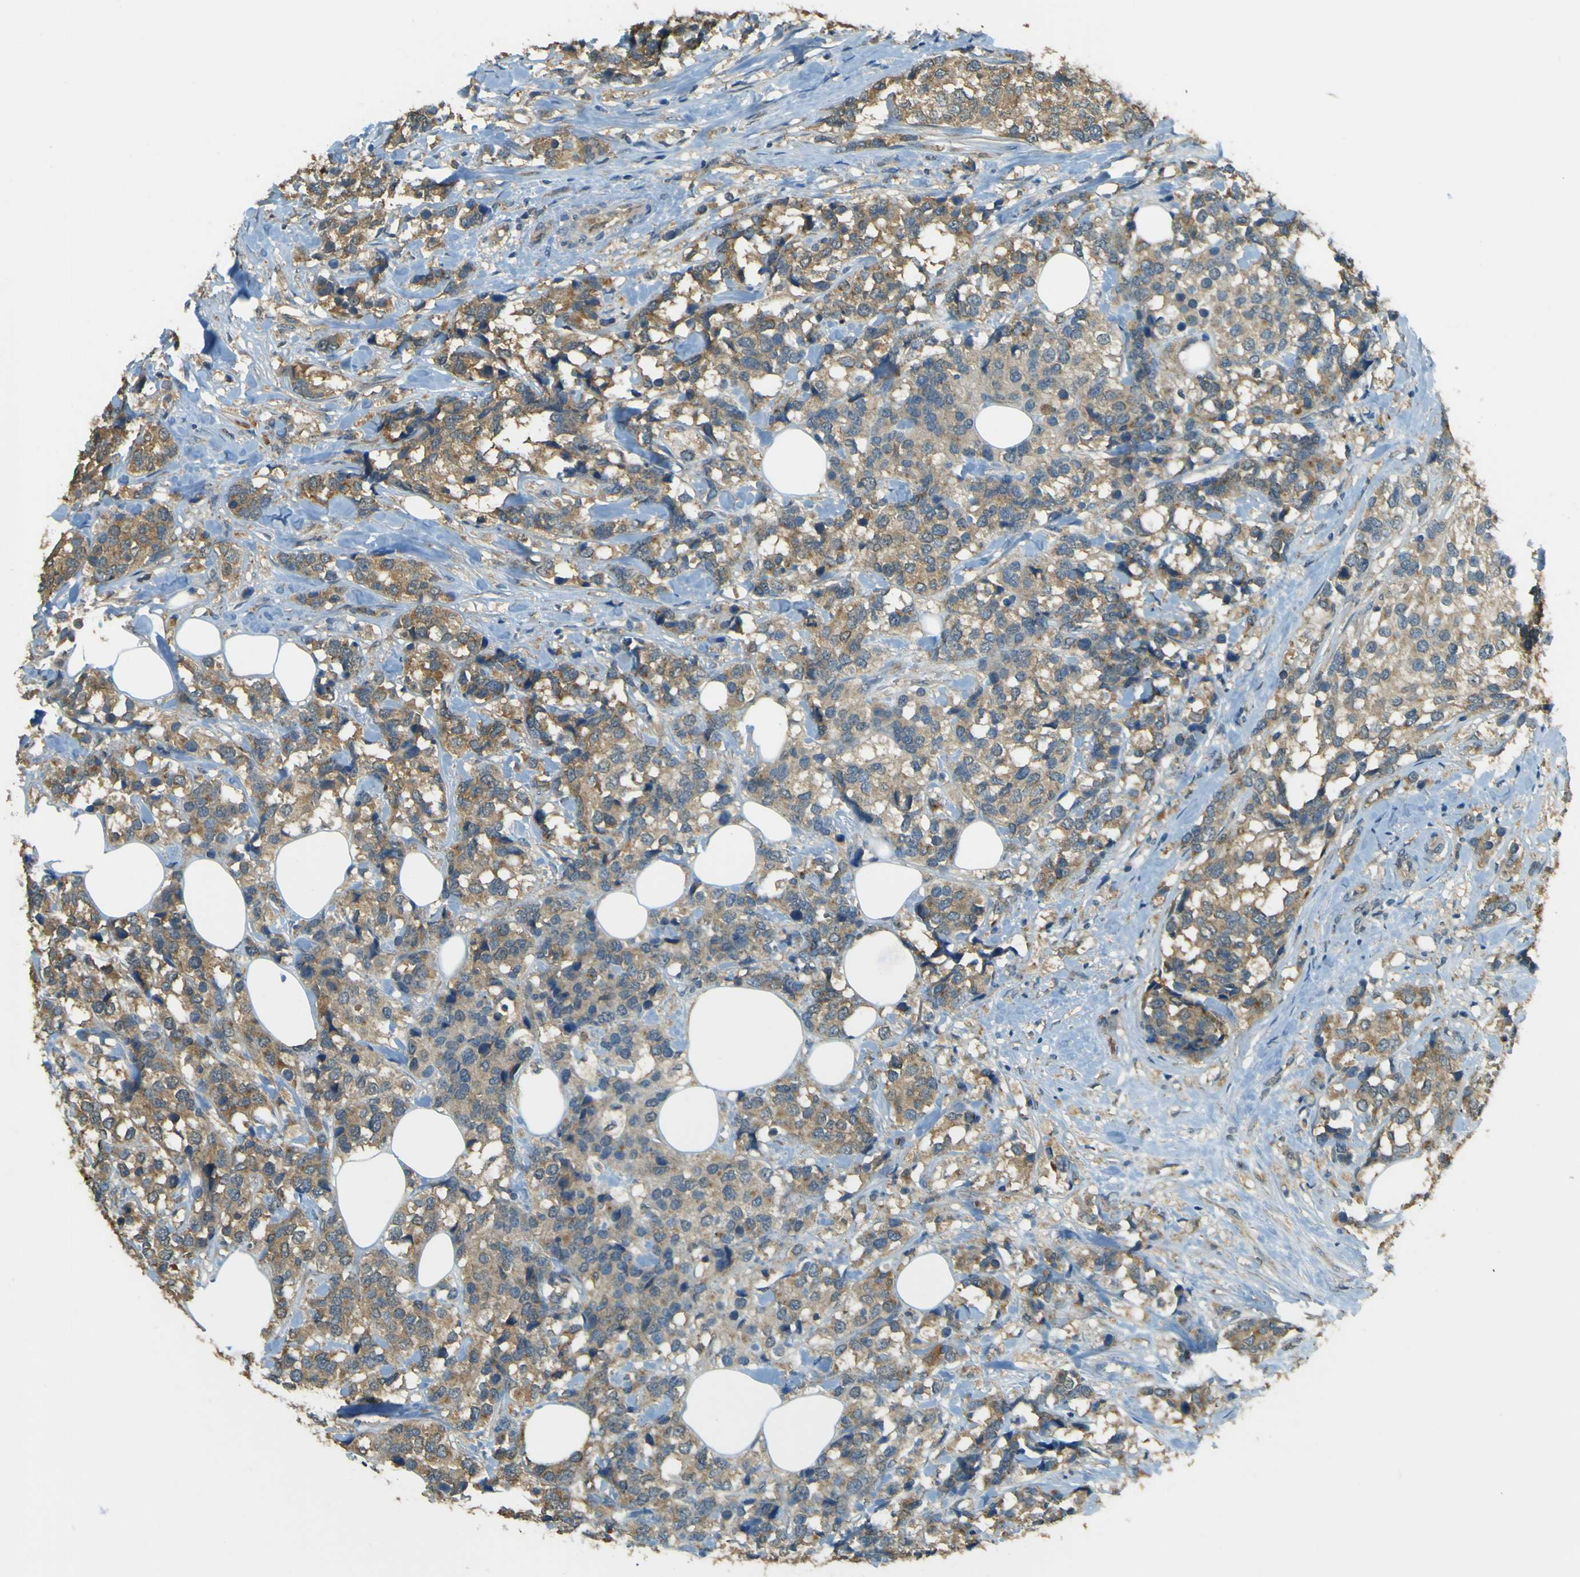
{"staining": {"intensity": "moderate", "quantity": ">75%", "location": "cytoplasmic/membranous"}, "tissue": "breast cancer", "cell_type": "Tumor cells", "image_type": "cancer", "snomed": [{"axis": "morphology", "description": "Lobular carcinoma"}, {"axis": "topography", "description": "Breast"}], "caption": "An immunohistochemistry (IHC) micrograph of tumor tissue is shown. Protein staining in brown shows moderate cytoplasmic/membranous positivity in breast cancer (lobular carcinoma) within tumor cells.", "gene": "GOLGA1", "patient": {"sex": "female", "age": 59}}